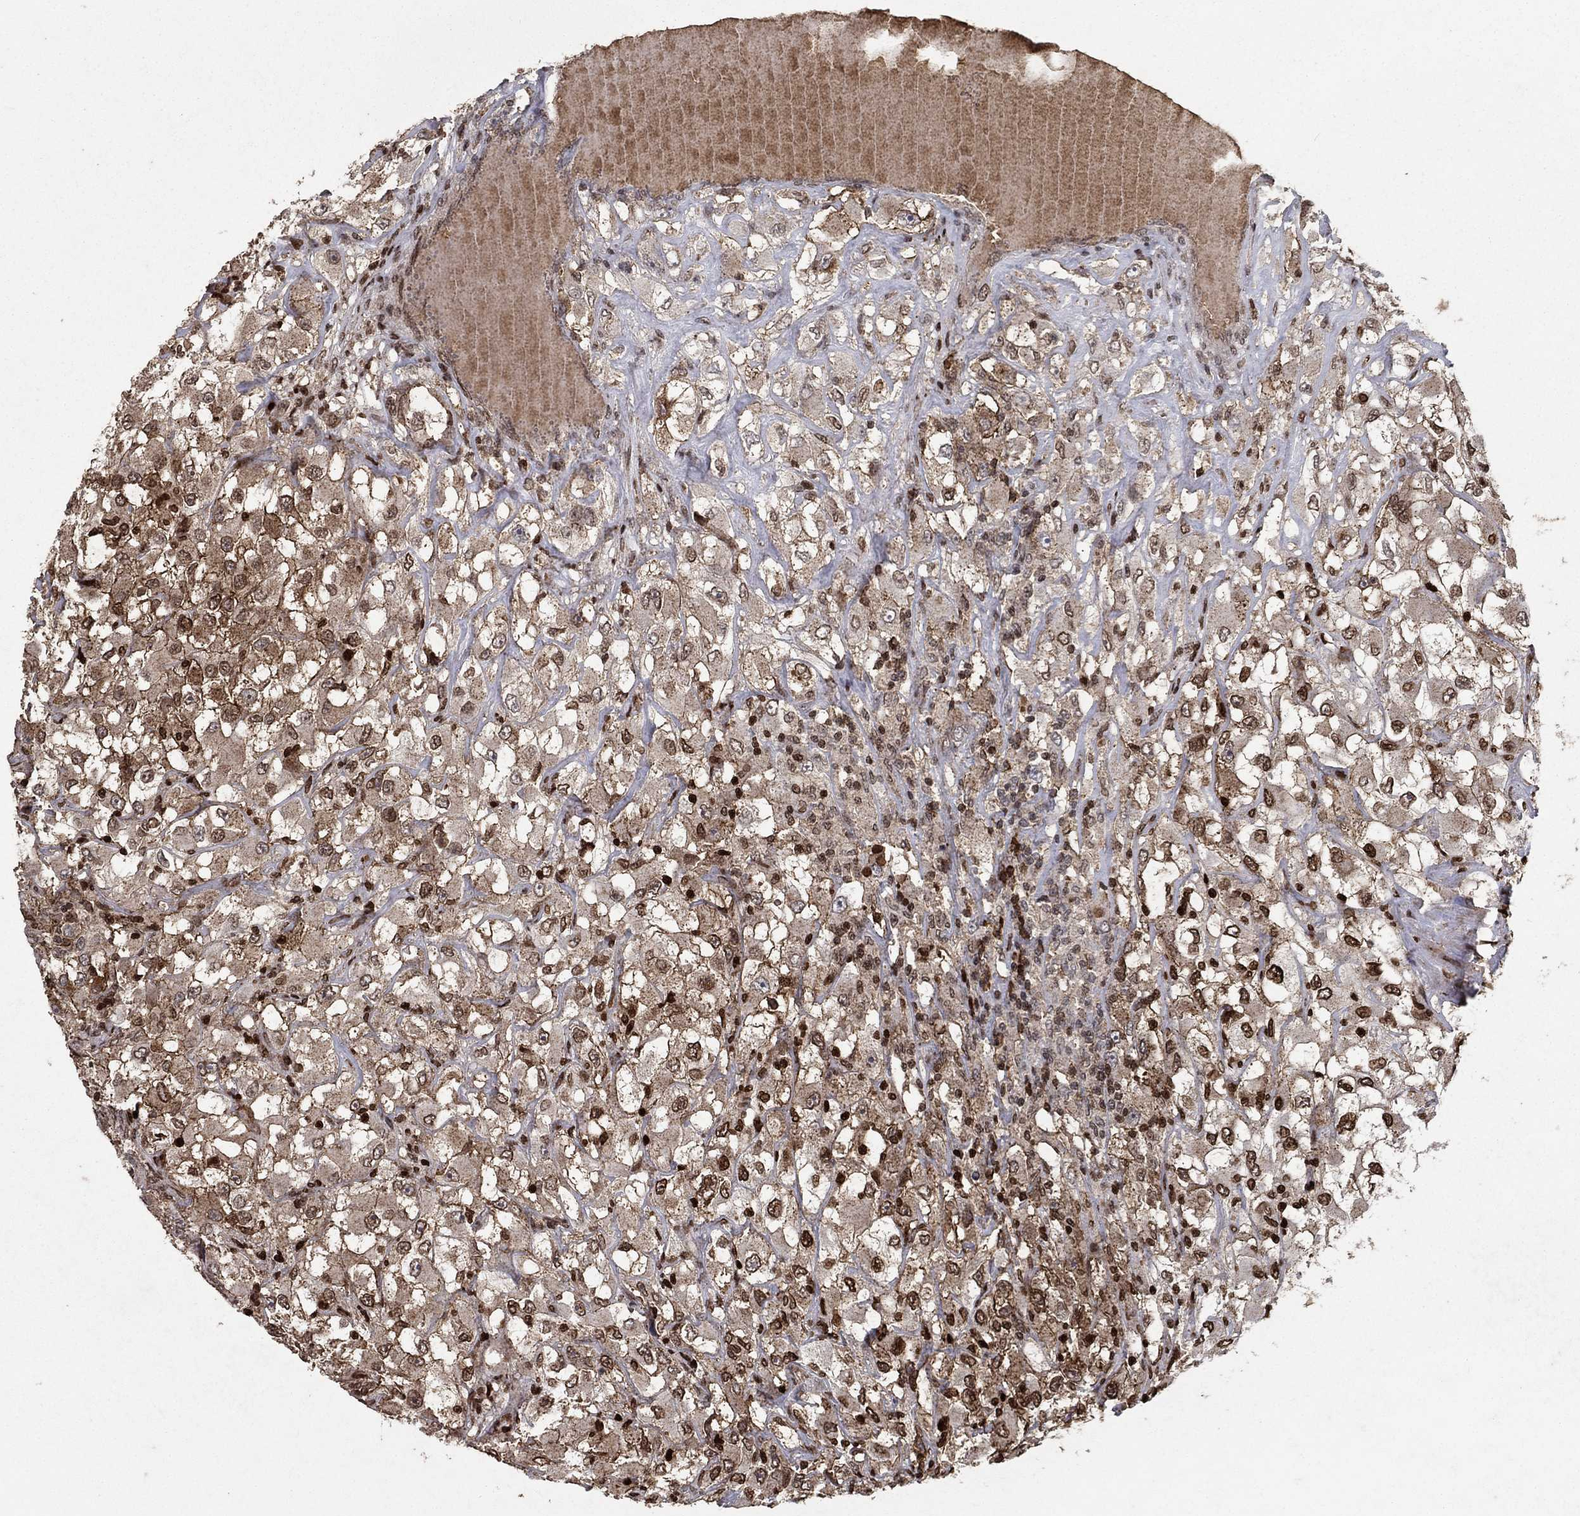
{"staining": {"intensity": "moderate", "quantity": "25%-75%", "location": "cytoplasmic/membranous,nuclear"}, "tissue": "renal cancer", "cell_type": "Tumor cells", "image_type": "cancer", "snomed": [{"axis": "morphology", "description": "Adenocarcinoma, NOS"}, {"axis": "topography", "description": "Kidney"}], "caption": "Approximately 25%-75% of tumor cells in human adenocarcinoma (renal) exhibit moderate cytoplasmic/membranous and nuclear protein positivity as visualized by brown immunohistochemical staining.", "gene": "CD24", "patient": {"sex": "female", "age": 52}}